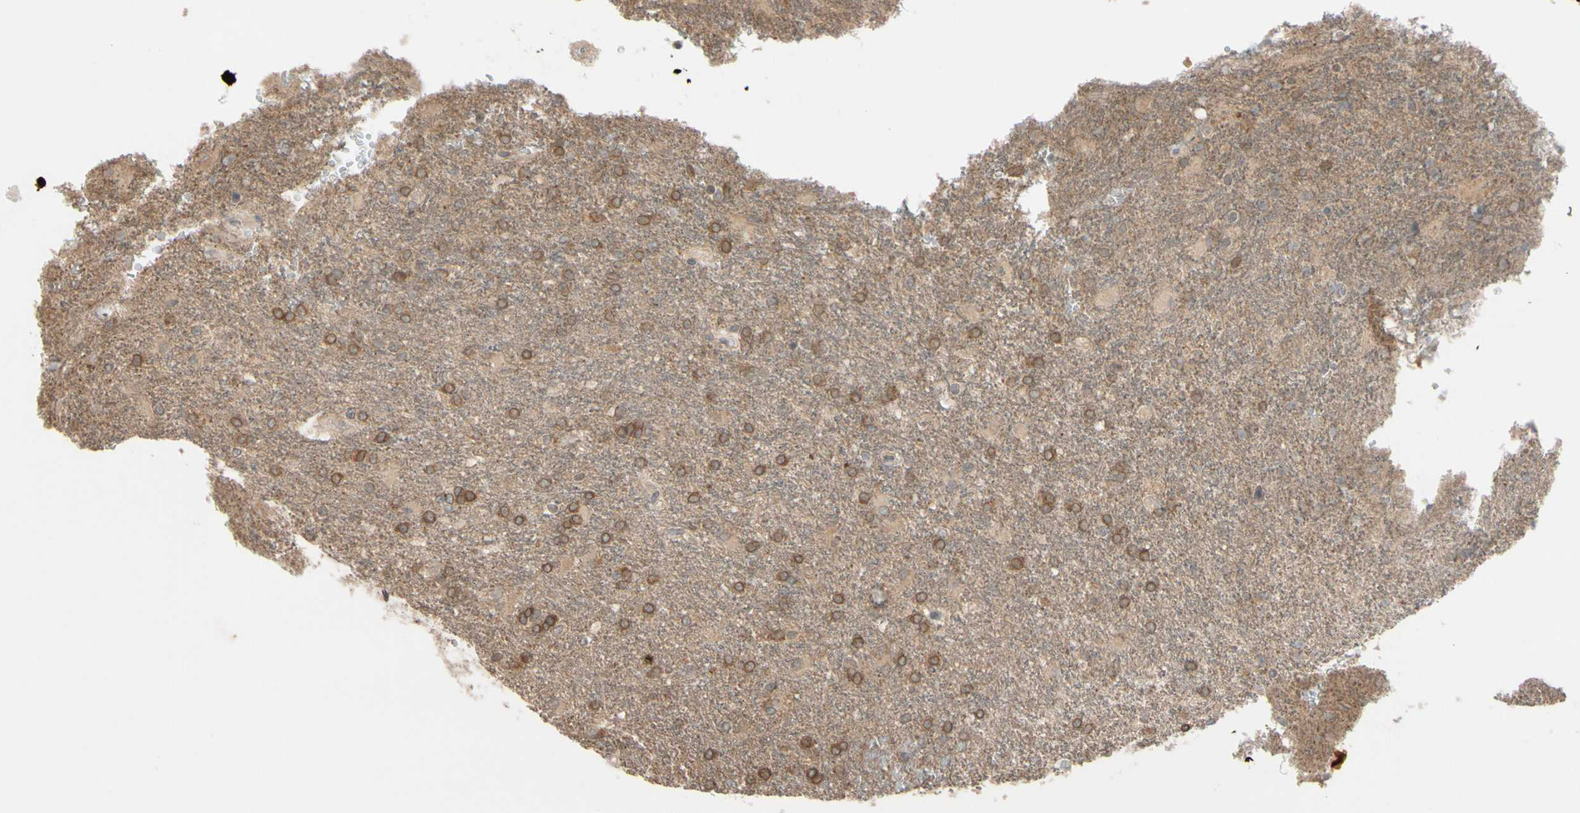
{"staining": {"intensity": "moderate", "quantity": ">75%", "location": "cytoplasmic/membranous"}, "tissue": "glioma", "cell_type": "Tumor cells", "image_type": "cancer", "snomed": [{"axis": "morphology", "description": "Glioma, malignant, High grade"}, {"axis": "topography", "description": "Brain"}], "caption": "Immunohistochemistry (IHC) (DAB) staining of human malignant glioma (high-grade) reveals moderate cytoplasmic/membranous protein positivity in approximately >75% of tumor cells.", "gene": "FGF10", "patient": {"sex": "male", "age": 71}}